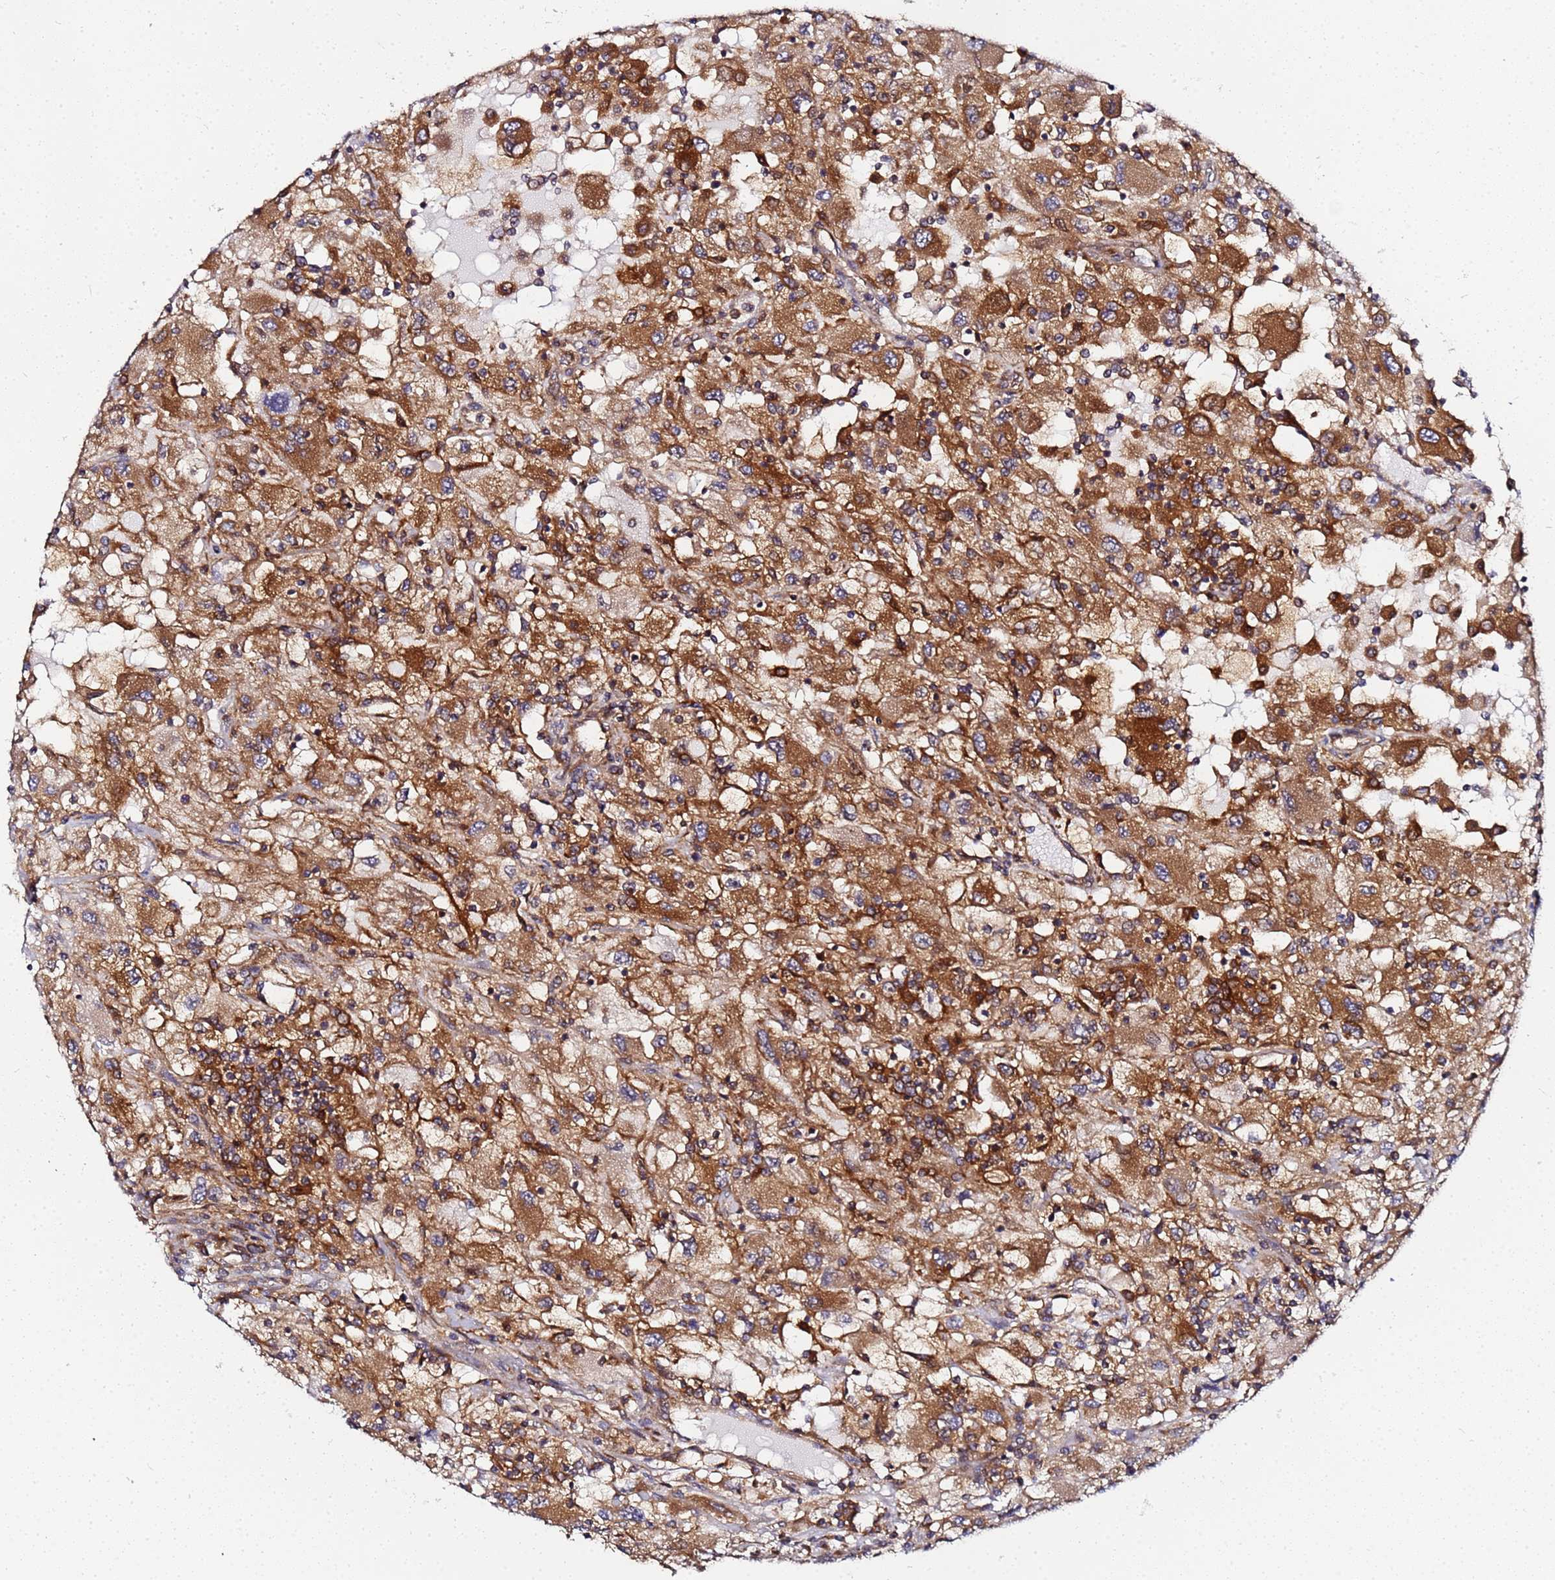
{"staining": {"intensity": "strong", "quantity": ">75%", "location": "cytoplasmic/membranous"}, "tissue": "renal cancer", "cell_type": "Tumor cells", "image_type": "cancer", "snomed": [{"axis": "morphology", "description": "Adenocarcinoma, NOS"}, {"axis": "topography", "description": "Kidney"}], "caption": "Human renal adenocarcinoma stained with a brown dye demonstrates strong cytoplasmic/membranous positive expression in about >75% of tumor cells.", "gene": "CHM", "patient": {"sex": "female", "age": 67}}